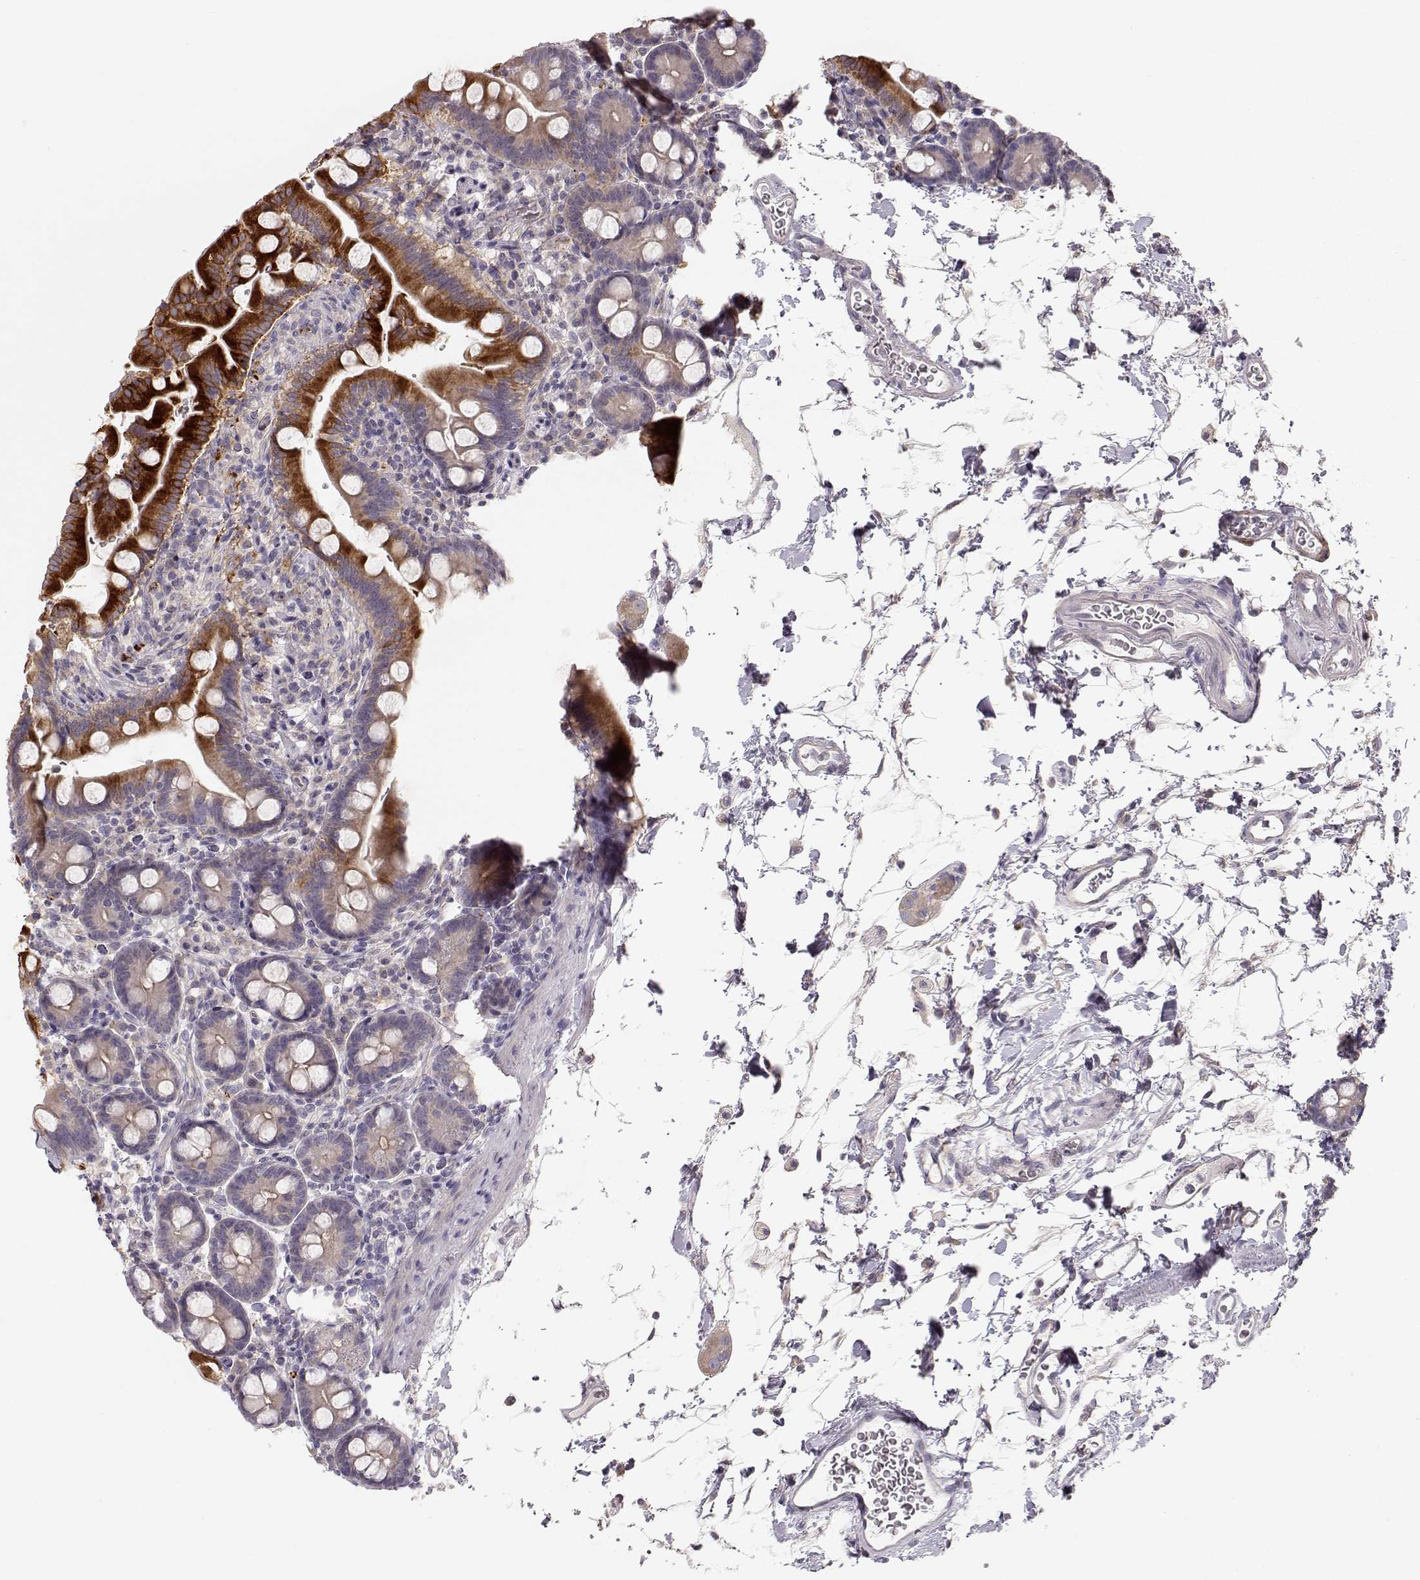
{"staining": {"intensity": "strong", "quantity": "25%-75%", "location": "cytoplasmic/membranous"}, "tissue": "small intestine", "cell_type": "Glandular cells", "image_type": "normal", "snomed": [{"axis": "morphology", "description": "Normal tissue, NOS"}, {"axis": "topography", "description": "Small intestine"}], "caption": "DAB immunohistochemical staining of benign human small intestine displays strong cytoplasmic/membranous protein positivity in approximately 25%-75% of glandular cells. (DAB (3,3'-diaminobenzidine) IHC with brightfield microscopy, high magnification).", "gene": "ARHGAP8", "patient": {"sex": "female", "age": 44}}